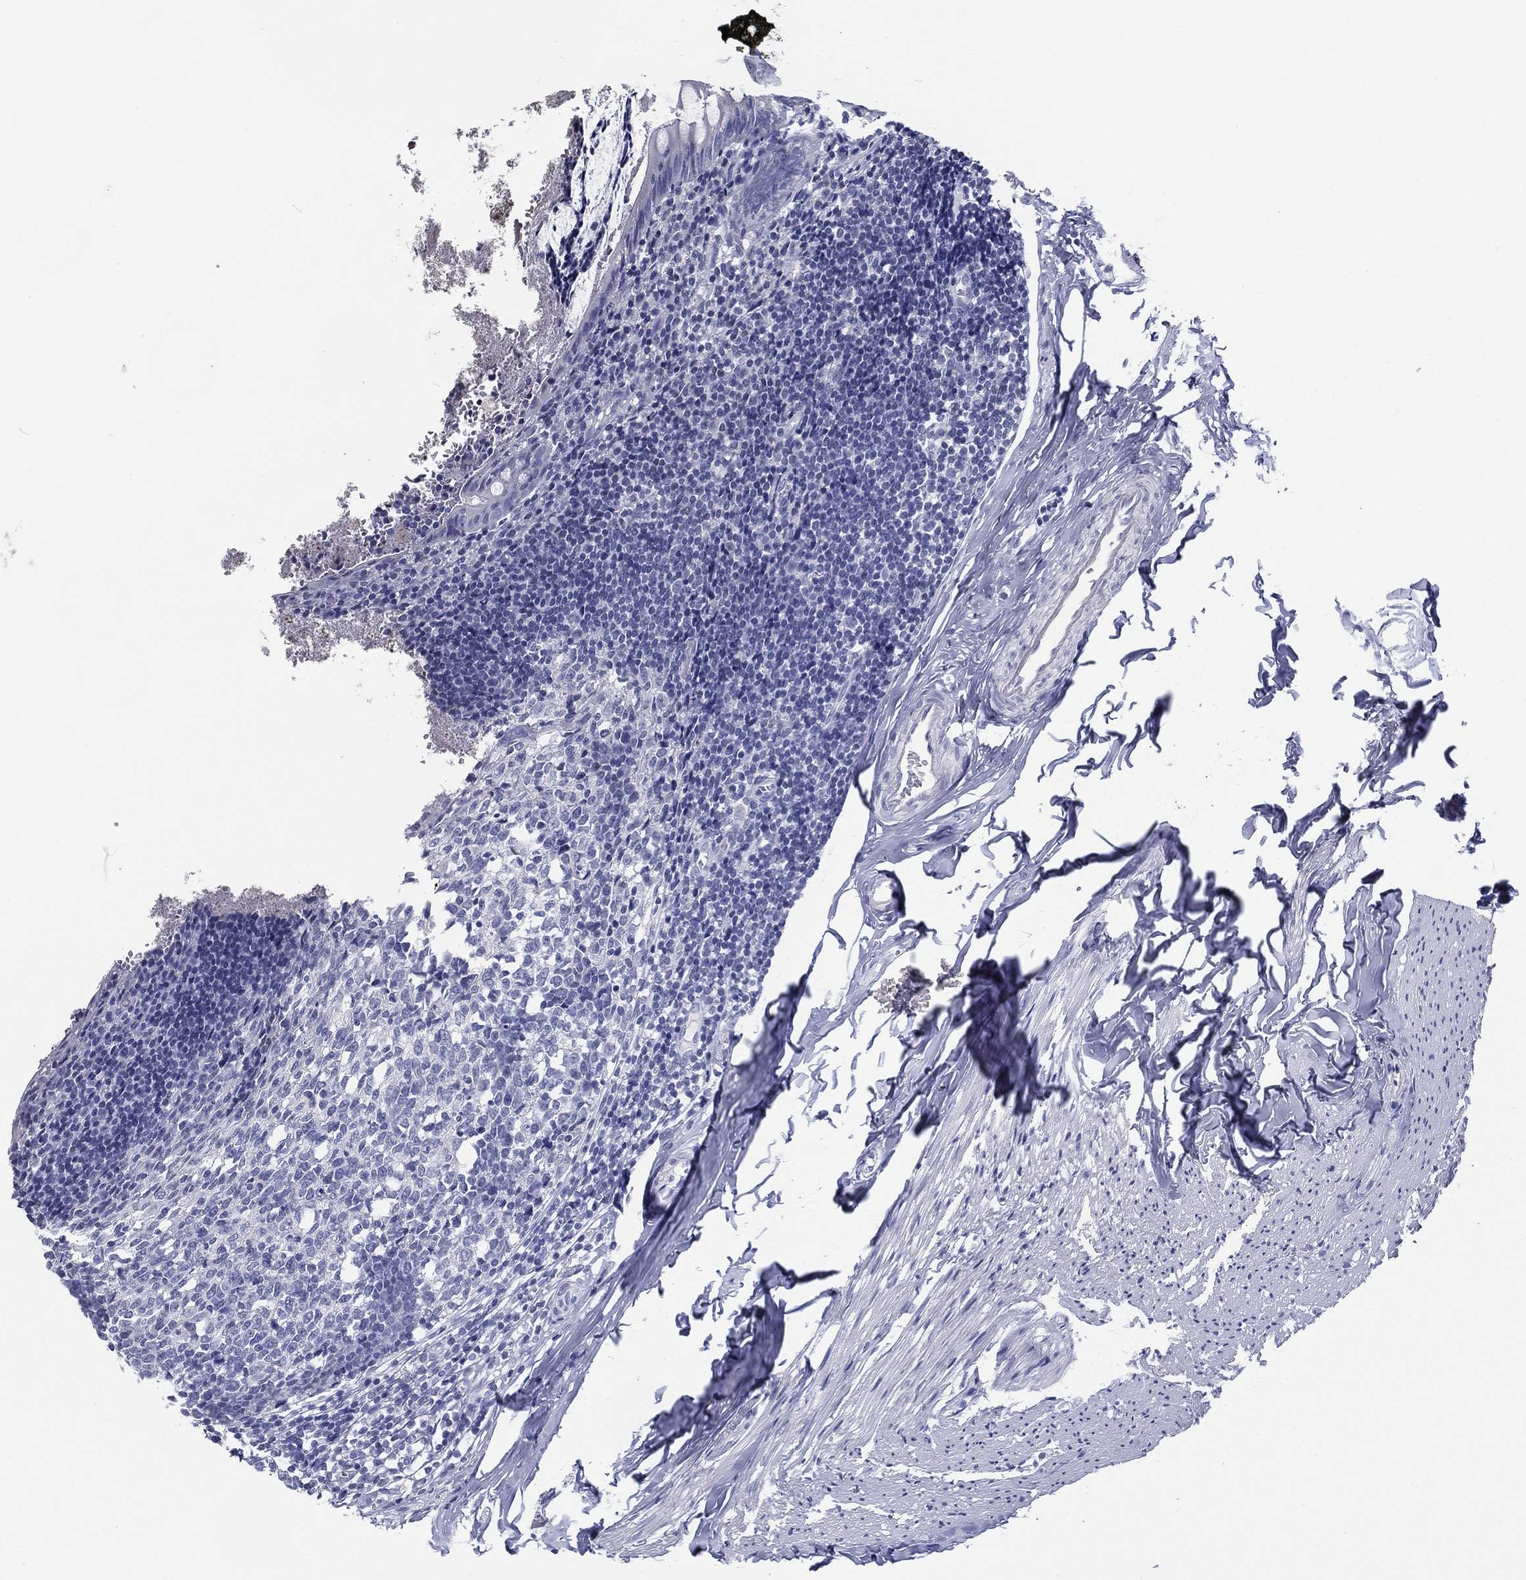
{"staining": {"intensity": "negative", "quantity": "none", "location": "none"}, "tissue": "appendix", "cell_type": "Glandular cells", "image_type": "normal", "snomed": [{"axis": "morphology", "description": "Normal tissue, NOS"}, {"axis": "topography", "description": "Appendix"}], "caption": "There is no significant staining in glandular cells of appendix. (DAB immunohistochemistry with hematoxylin counter stain).", "gene": "RSPH4A", "patient": {"sex": "female", "age": 23}}